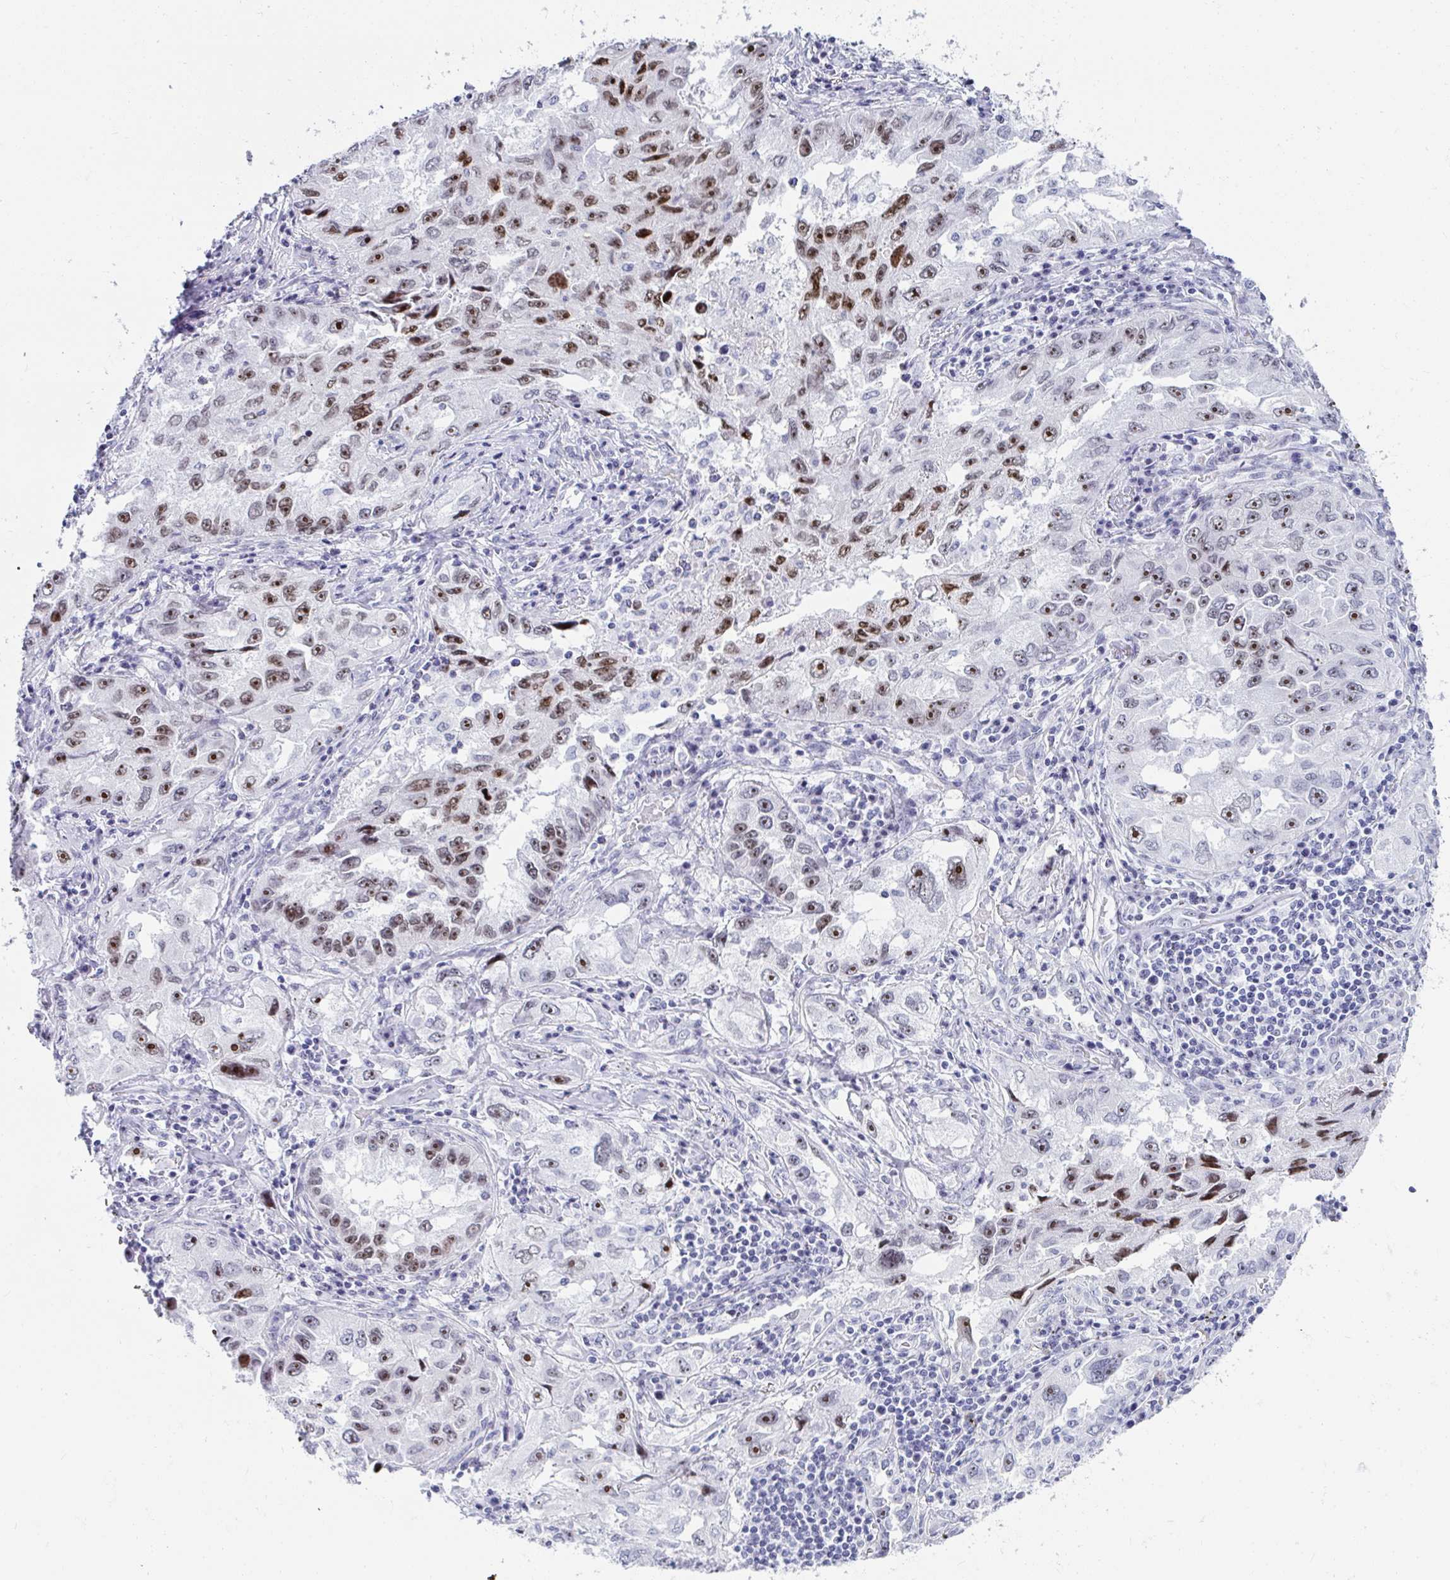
{"staining": {"intensity": "moderate", "quantity": ">75%", "location": "nuclear"}, "tissue": "lung cancer", "cell_type": "Tumor cells", "image_type": "cancer", "snomed": [{"axis": "morphology", "description": "Adenocarcinoma, NOS"}, {"axis": "topography", "description": "Lung"}], "caption": "Immunohistochemical staining of lung cancer demonstrates medium levels of moderate nuclear positivity in about >75% of tumor cells. The staining was performed using DAB, with brown indicating positive protein expression. Nuclei are stained blue with hematoxylin.", "gene": "NOP10", "patient": {"sex": "female", "age": 73}}